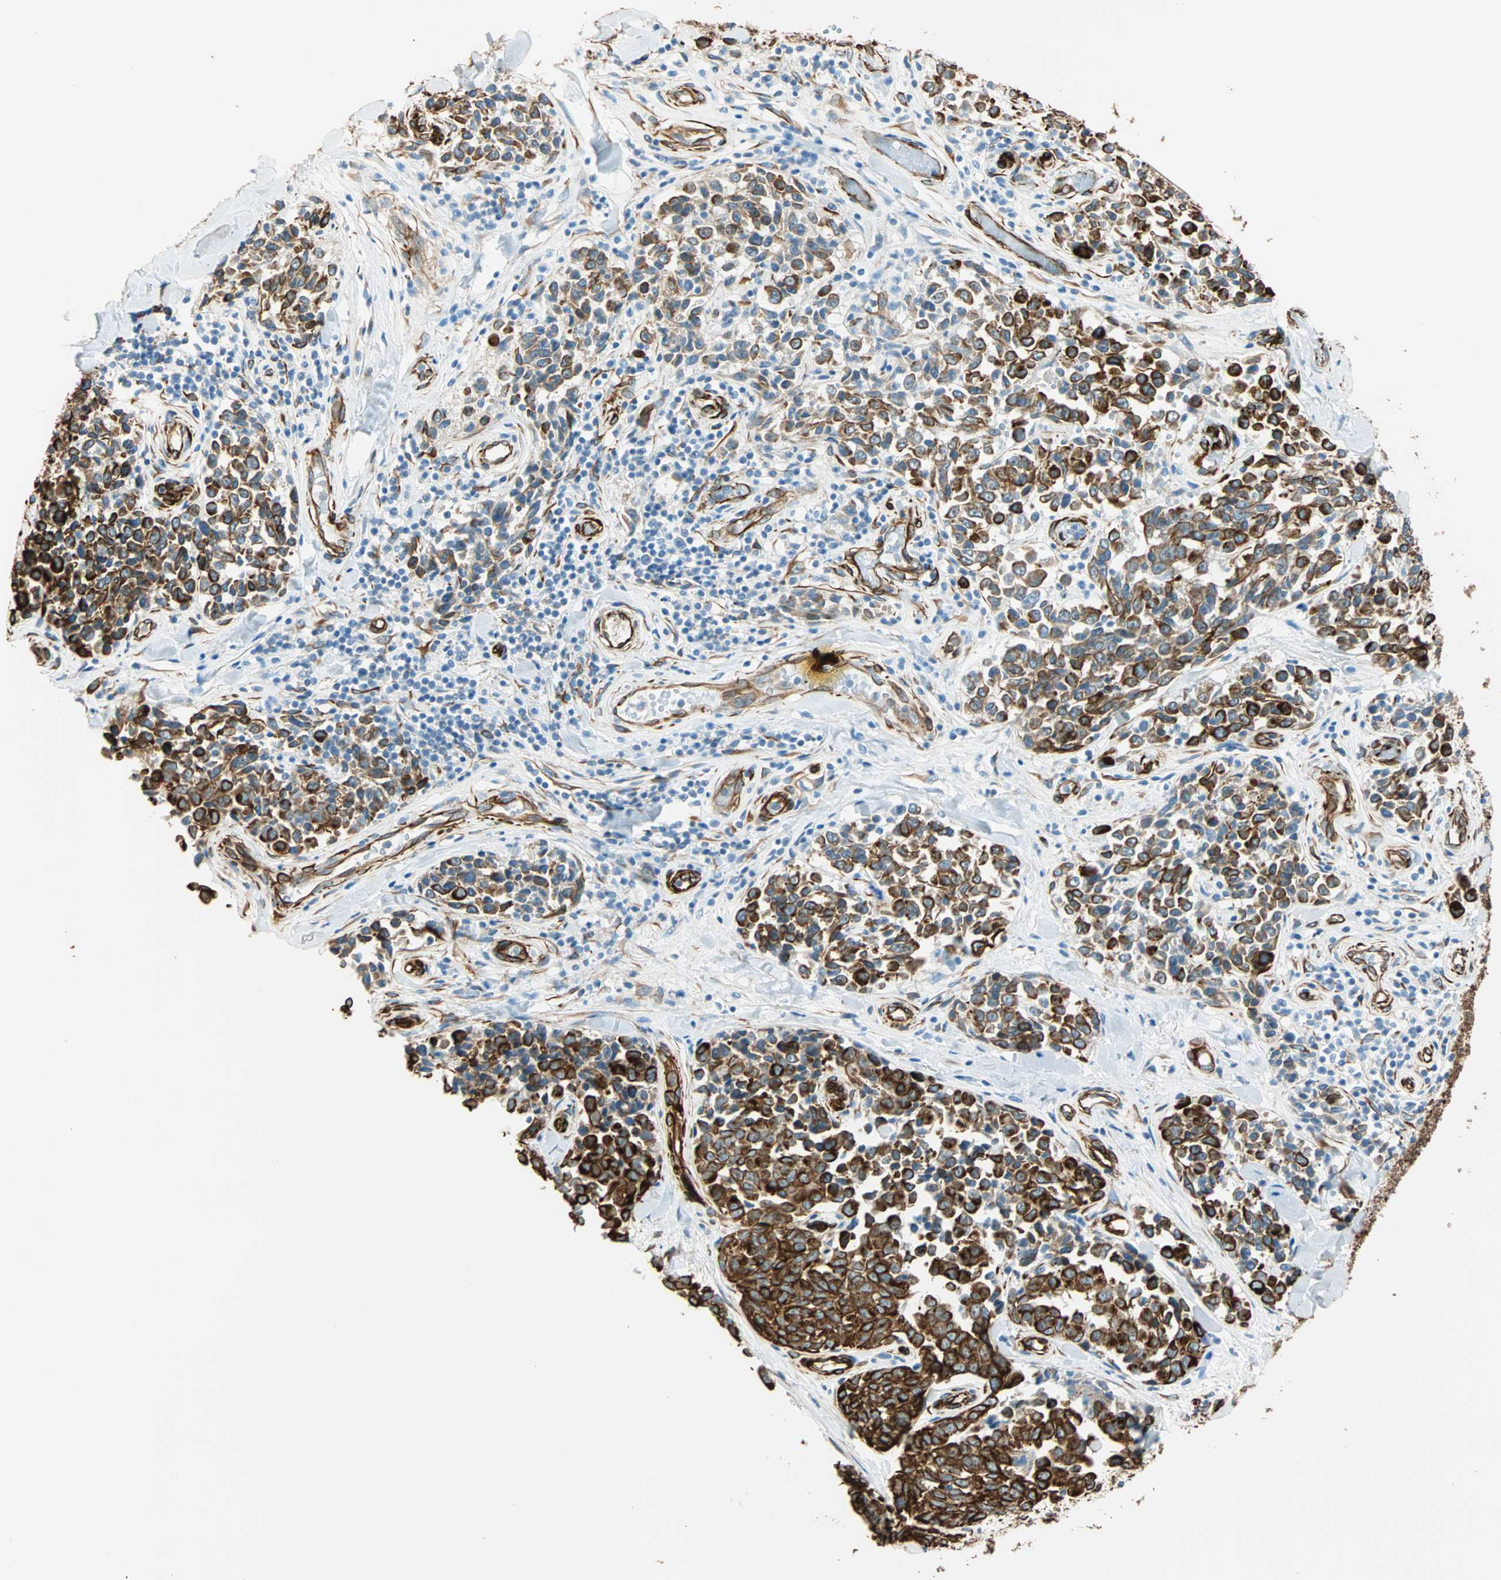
{"staining": {"intensity": "strong", "quantity": ">75%", "location": "cytoplasmic/membranous"}, "tissue": "melanoma", "cell_type": "Tumor cells", "image_type": "cancer", "snomed": [{"axis": "morphology", "description": "Malignant melanoma, NOS"}, {"axis": "topography", "description": "Skin"}], "caption": "Malignant melanoma was stained to show a protein in brown. There is high levels of strong cytoplasmic/membranous staining in about >75% of tumor cells.", "gene": "NES", "patient": {"sex": "female", "age": 64}}